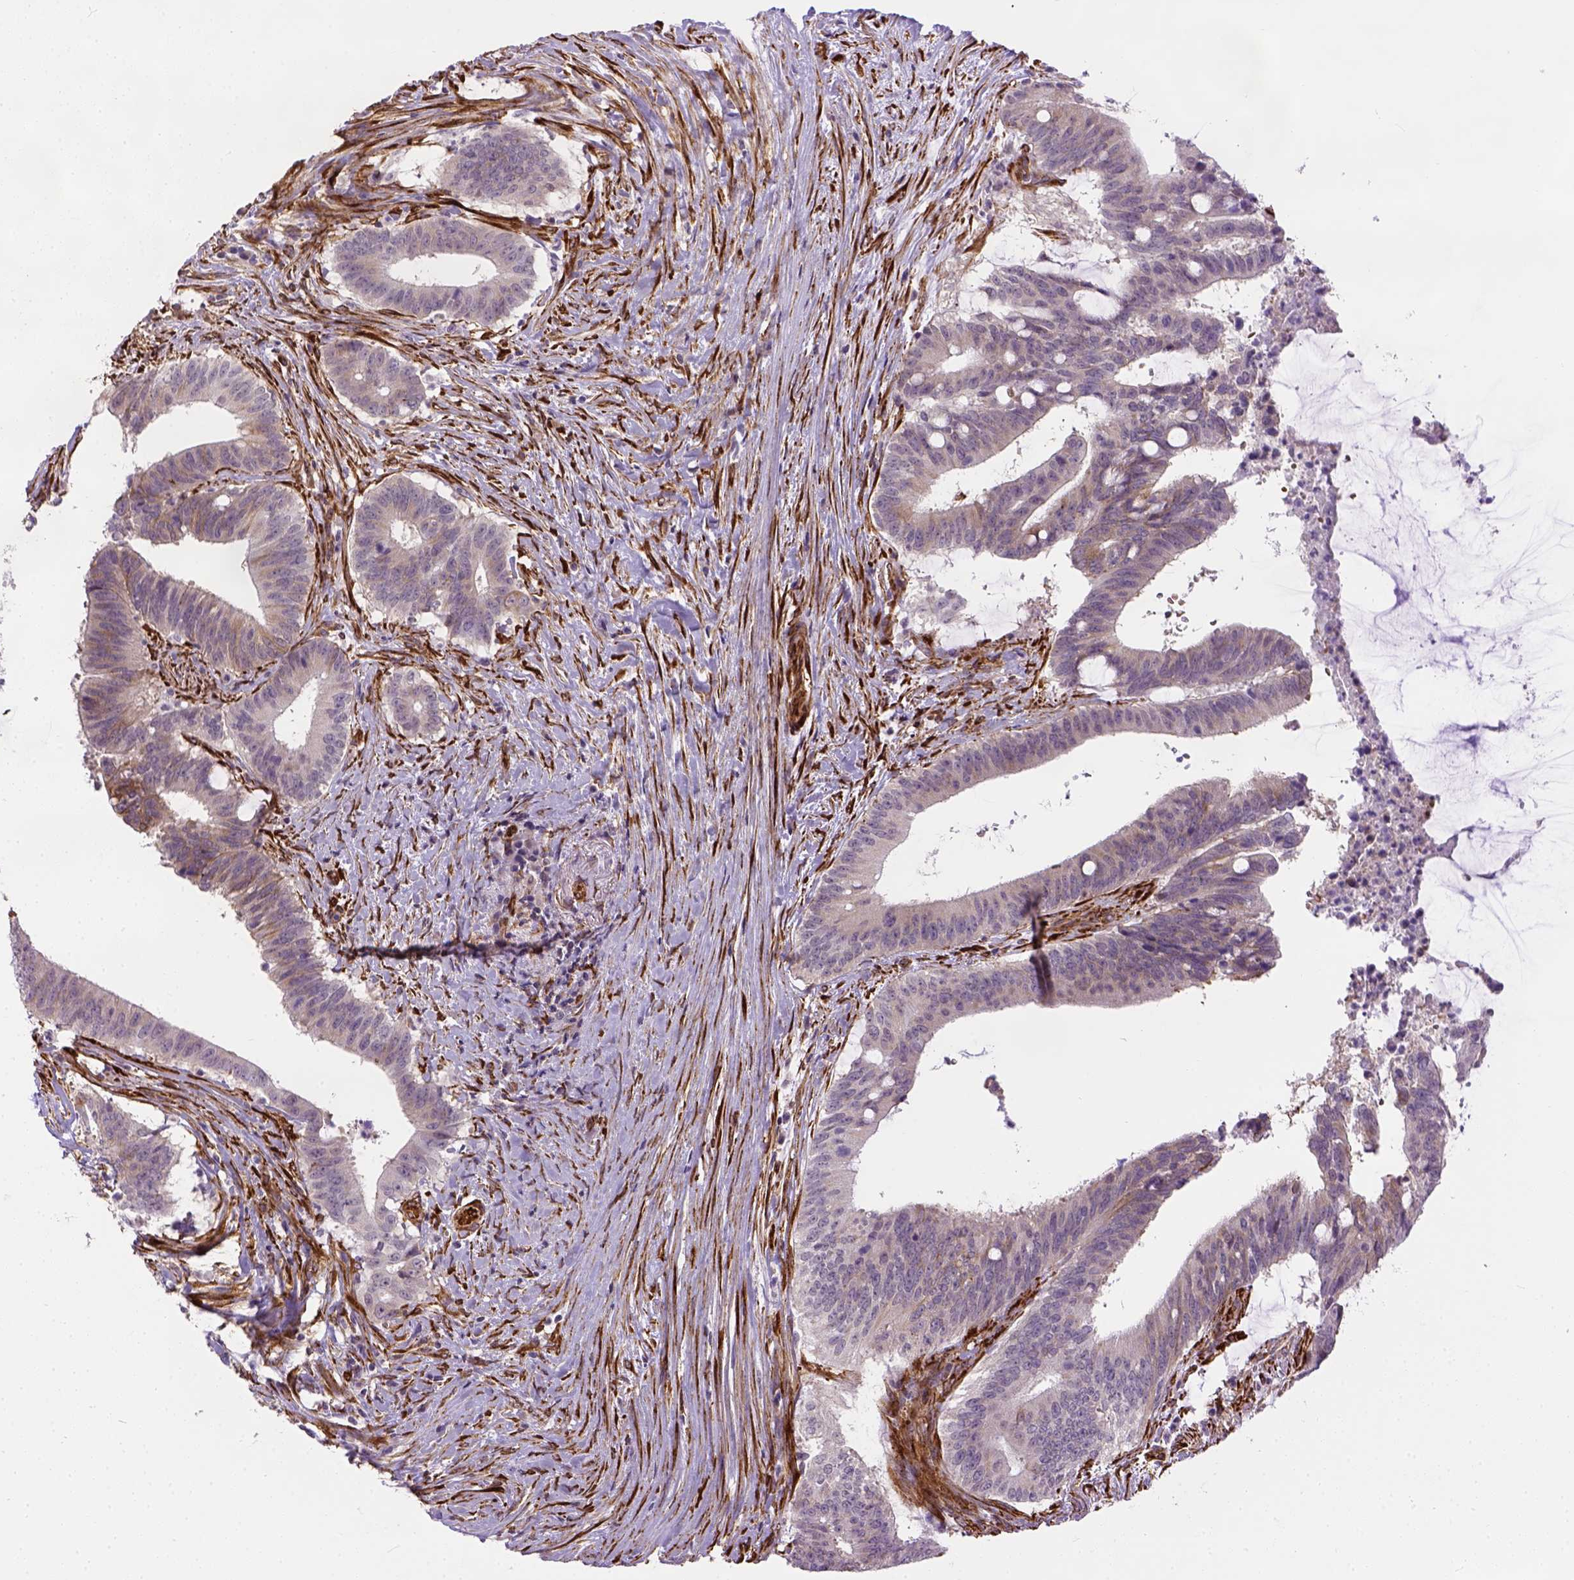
{"staining": {"intensity": "moderate", "quantity": "<25%", "location": "cytoplasmic/membranous"}, "tissue": "colorectal cancer", "cell_type": "Tumor cells", "image_type": "cancer", "snomed": [{"axis": "morphology", "description": "Adenocarcinoma, NOS"}, {"axis": "topography", "description": "Colon"}], "caption": "High-magnification brightfield microscopy of colorectal cancer stained with DAB (3,3'-diaminobenzidine) (brown) and counterstained with hematoxylin (blue). tumor cells exhibit moderate cytoplasmic/membranous staining is present in approximately<25% of cells.", "gene": "KAZN", "patient": {"sex": "female", "age": 43}}